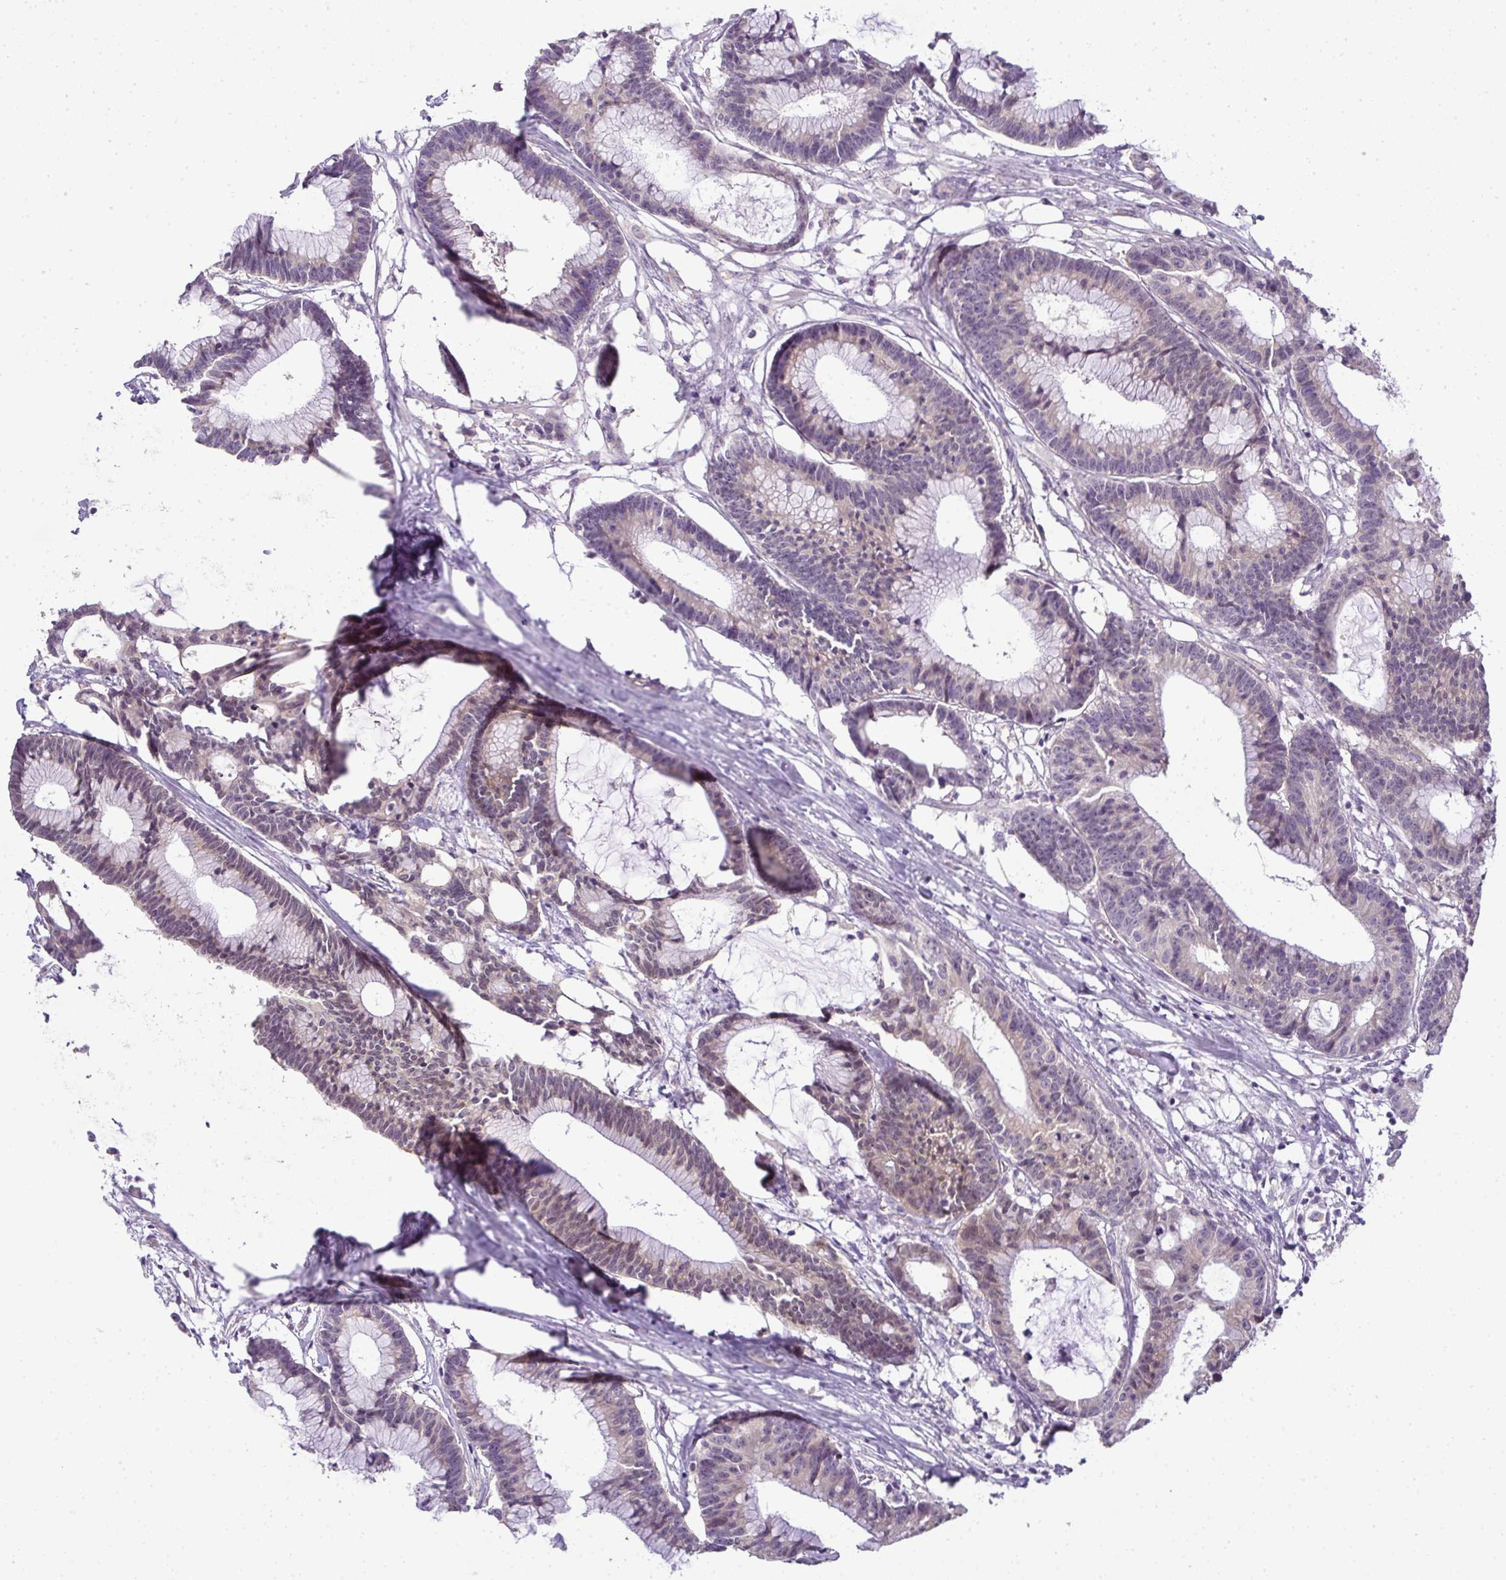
{"staining": {"intensity": "weak", "quantity": "<25%", "location": "cytoplasmic/membranous"}, "tissue": "colorectal cancer", "cell_type": "Tumor cells", "image_type": "cancer", "snomed": [{"axis": "morphology", "description": "Adenocarcinoma, NOS"}, {"axis": "topography", "description": "Colon"}], "caption": "The image shows no staining of tumor cells in colorectal cancer (adenocarcinoma).", "gene": "CMPK1", "patient": {"sex": "female", "age": 78}}